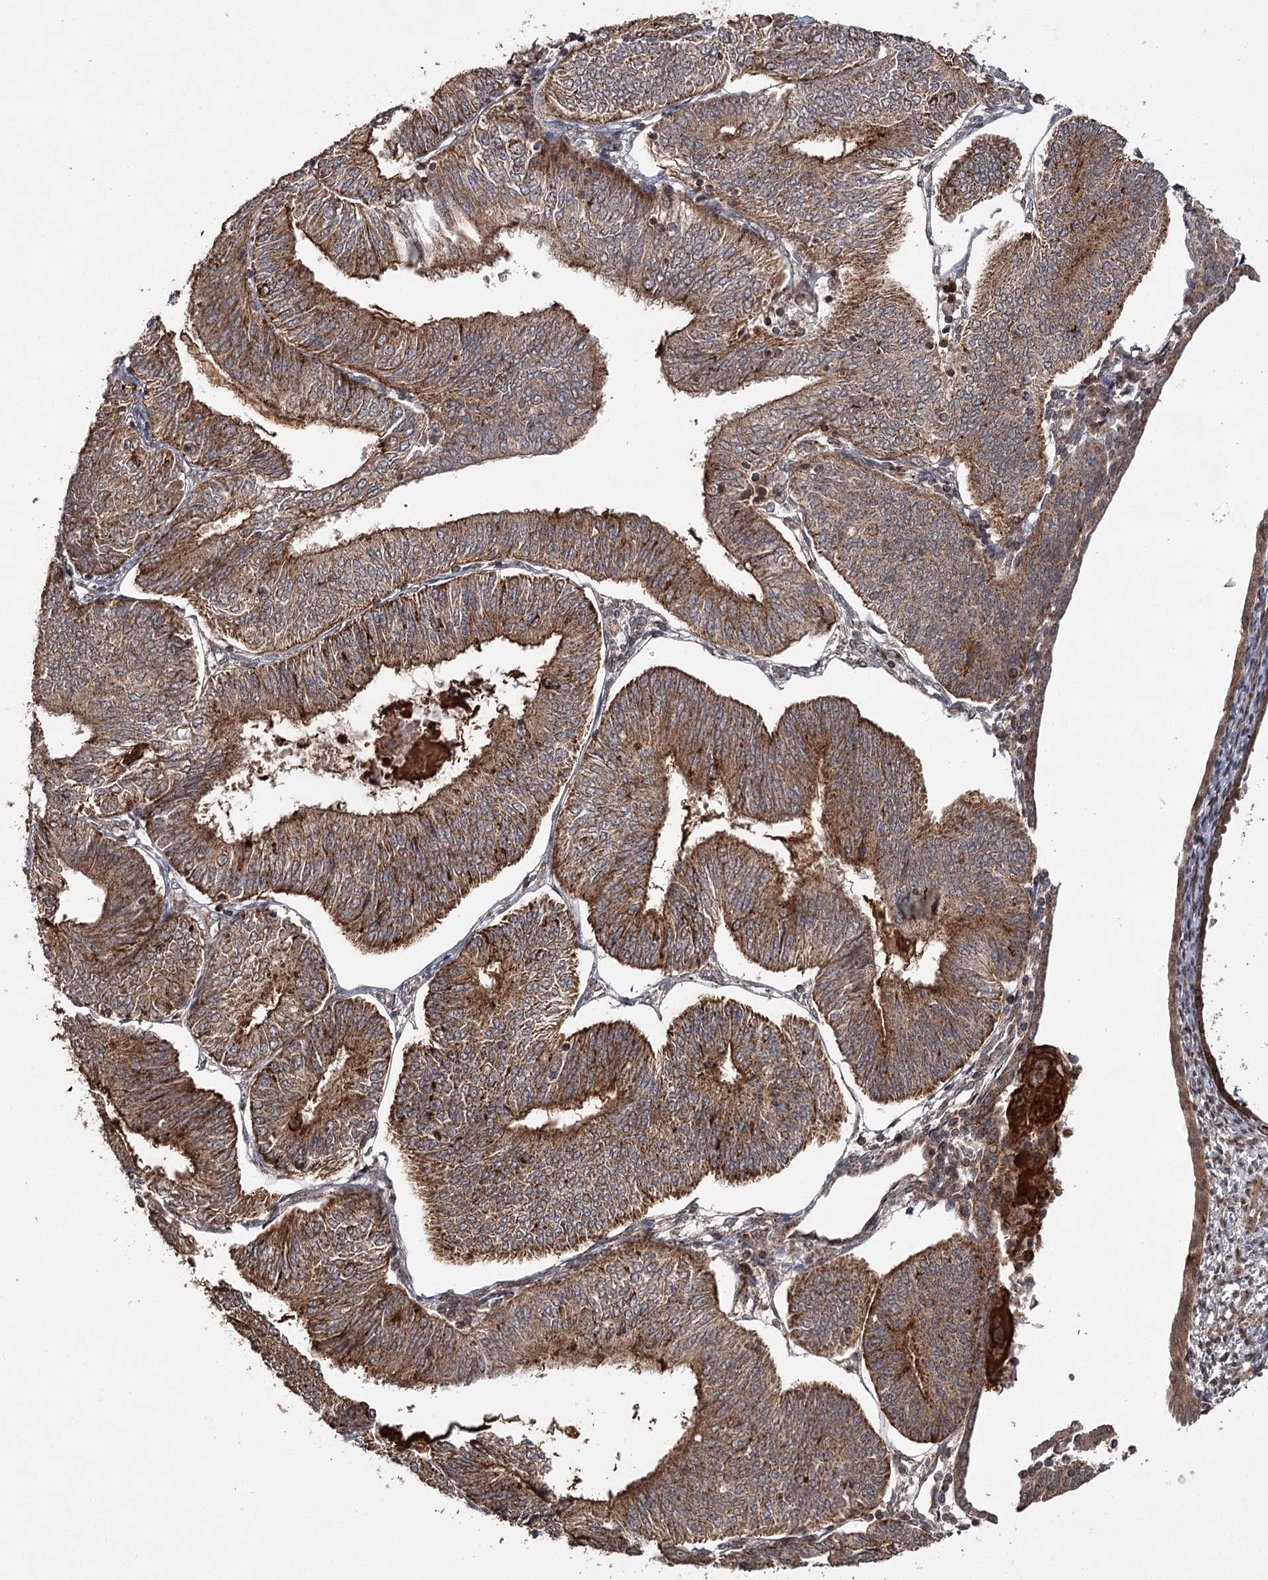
{"staining": {"intensity": "moderate", "quantity": ">75%", "location": "cytoplasmic/membranous"}, "tissue": "endometrial cancer", "cell_type": "Tumor cells", "image_type": "cancer", "snomed": [{"axis": "morphology", "description": "Adenocarcinoma, NOS"}, {"axis": "topography", "description": "Endometrium"}], "caption": "Endometrial cancer (adenocarcinoma) stained for a protein (brown) exhibits moderate cytoplasmic/membranous positive staining in about >75% of tumor cells.", "gene": "ZNRF3", "patient": {"sex": "female", "age": 58}}